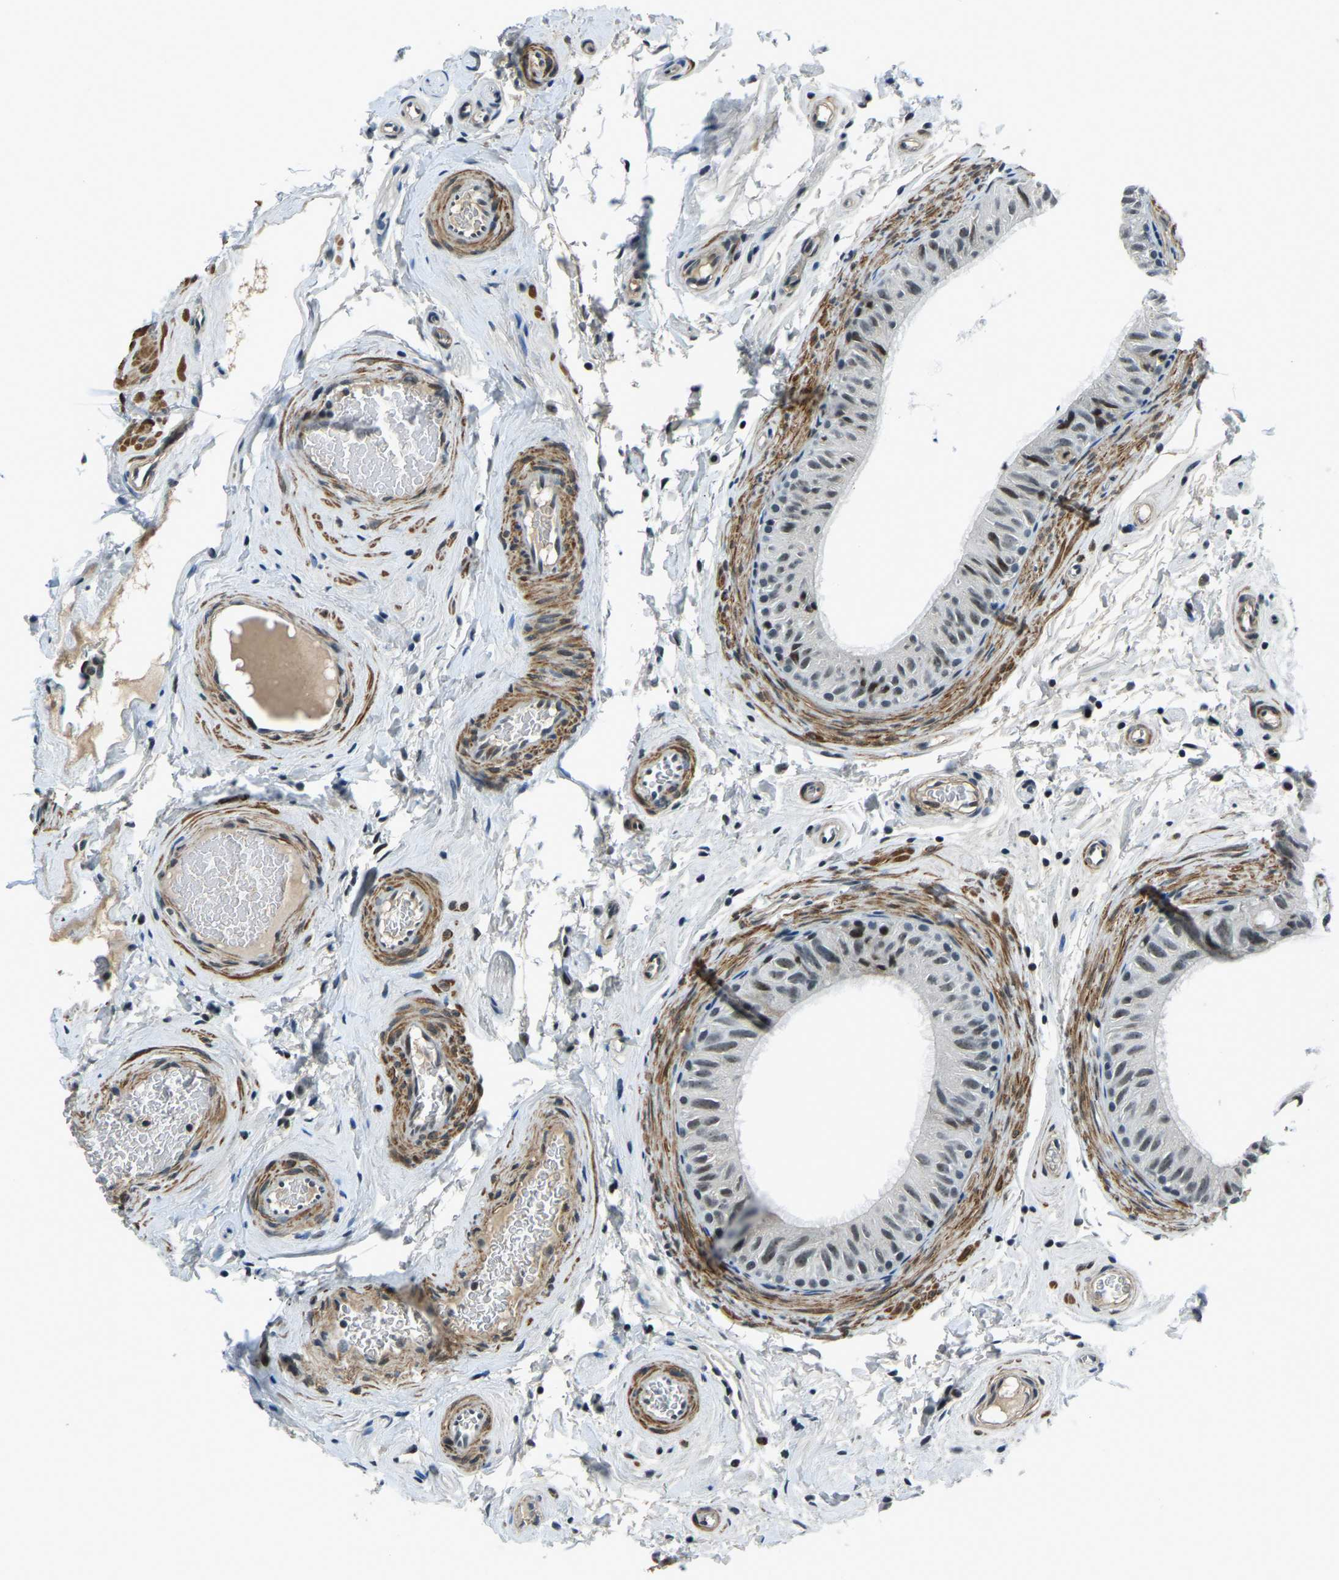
{"staining": {"intensity": "moderate", "quantity": "<25%", "location": "nuclear"}, "tissue": "epididymis", "cell_type": "Glandular cells", "image_type": "normal", "snomed": [{"axis": "morphology", "description": "Normal tissue, NOS"}, {"axis": "topography", "description": "Epididymis"}], "caption": "Immunohistochemistry micrograph of benign epididymis: human epididymis stained using IHC reveals low levels of moderate protein expression localized specifically in the nuclear of glandular cells, appearing as a nuclear brown color.", "gene": "PRCC", "patient": {"sex": "male", "age": 34}}